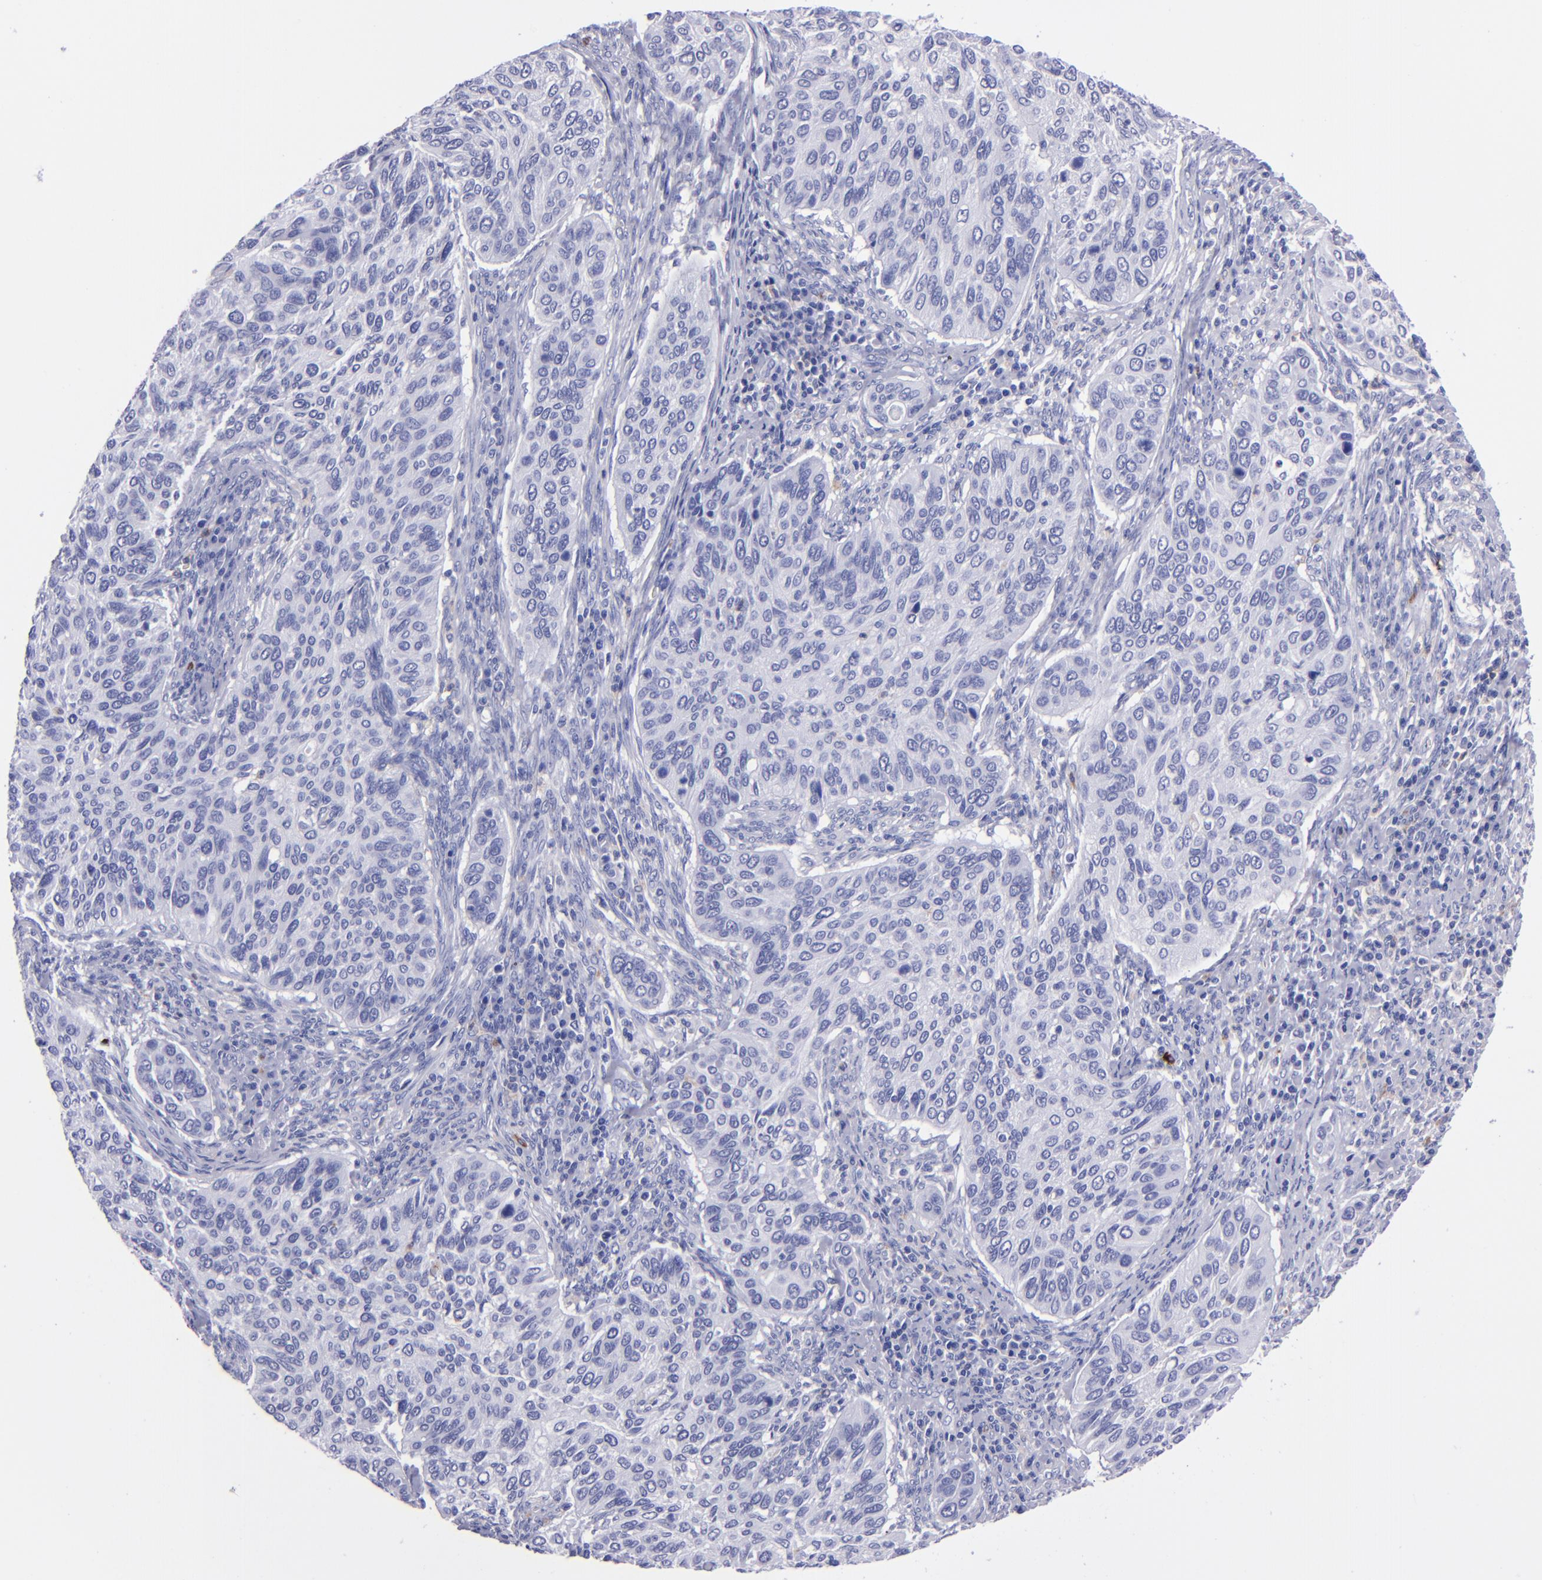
{"staining": {"intensity": "negative", "quantity": "none", "location": "none"}, "tissue": "cervical cancer", "cell_type": "Tumor cells", "image_type": "cancer", "snomed": [{"axis": "morphology", "description": "Adenocarcinoma, NOS"}, {"axis": "topography", "description": "Cervix"}], "caption": "Tumor cells are negative for protein expression in human cervical cancer (adenocarcinoma). (DAB IHC with hematoxylin counter stain).", "gene": "CR1", "patient": {"sex": "female", "age": 29}}